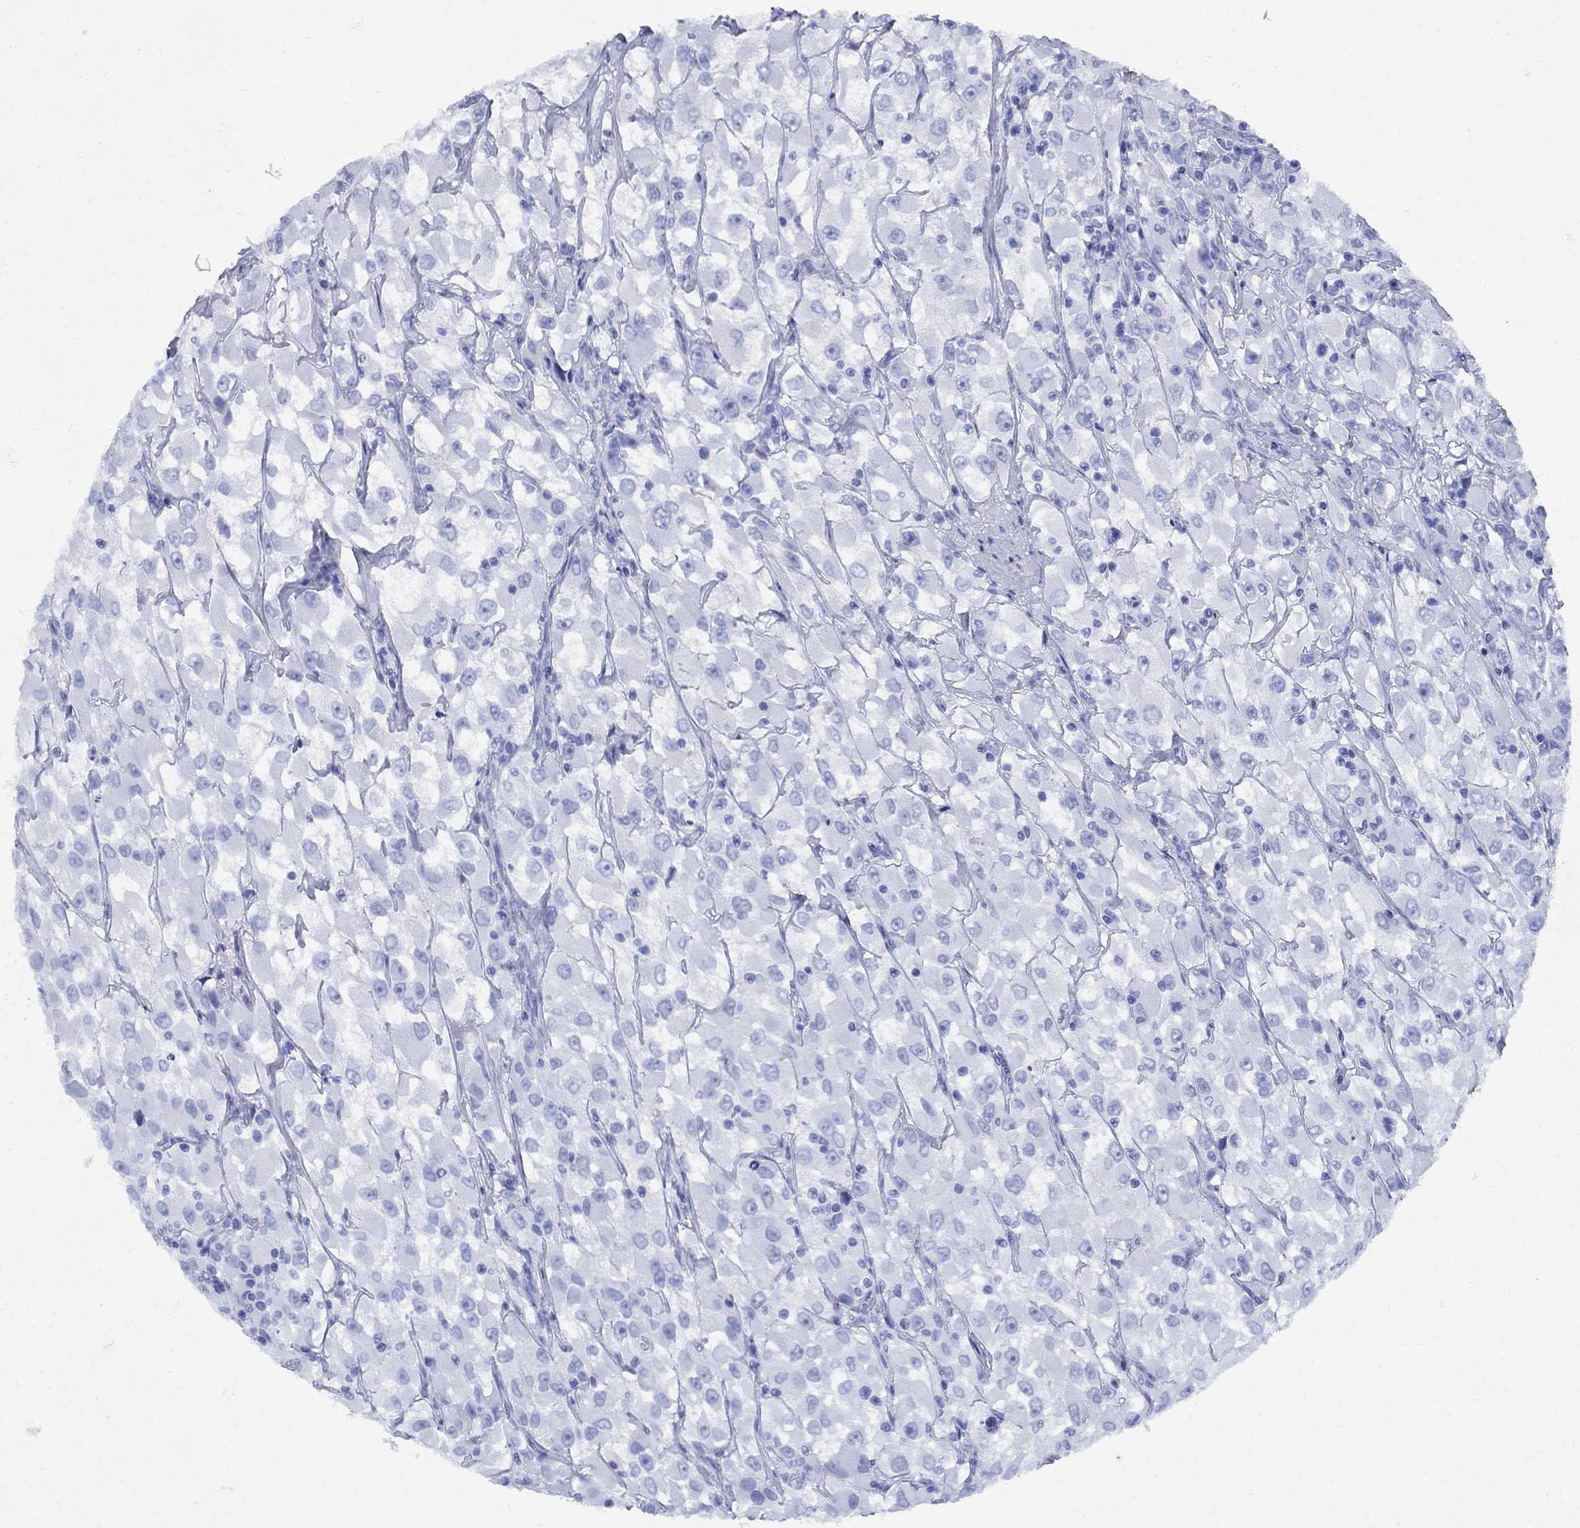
{"staining": {"intensity": "negative", "quantity": "none", "location": "none"}, "tissue": "renal cancer", "cell_type": "Tumor cells", "image_type": "cancer", "snomed": [{"axis": "morphology", "description": "Adenocarcinoma, NOS"}, {"axis": "topography", "description": "Kidney"}], "caption": "High magnification brightfield microscopy of renal cancer (adenocarcinoma) stained with DAB (3,3'-diaminobenzidine) (brown) and counterstained with hematoxylin (blue): tumor cells show no significant positivity. (DAB immunohistochemistry (IHC), high magnification).", "gene": "CD1A", "patient": {"sex": "female", "age": 52}}